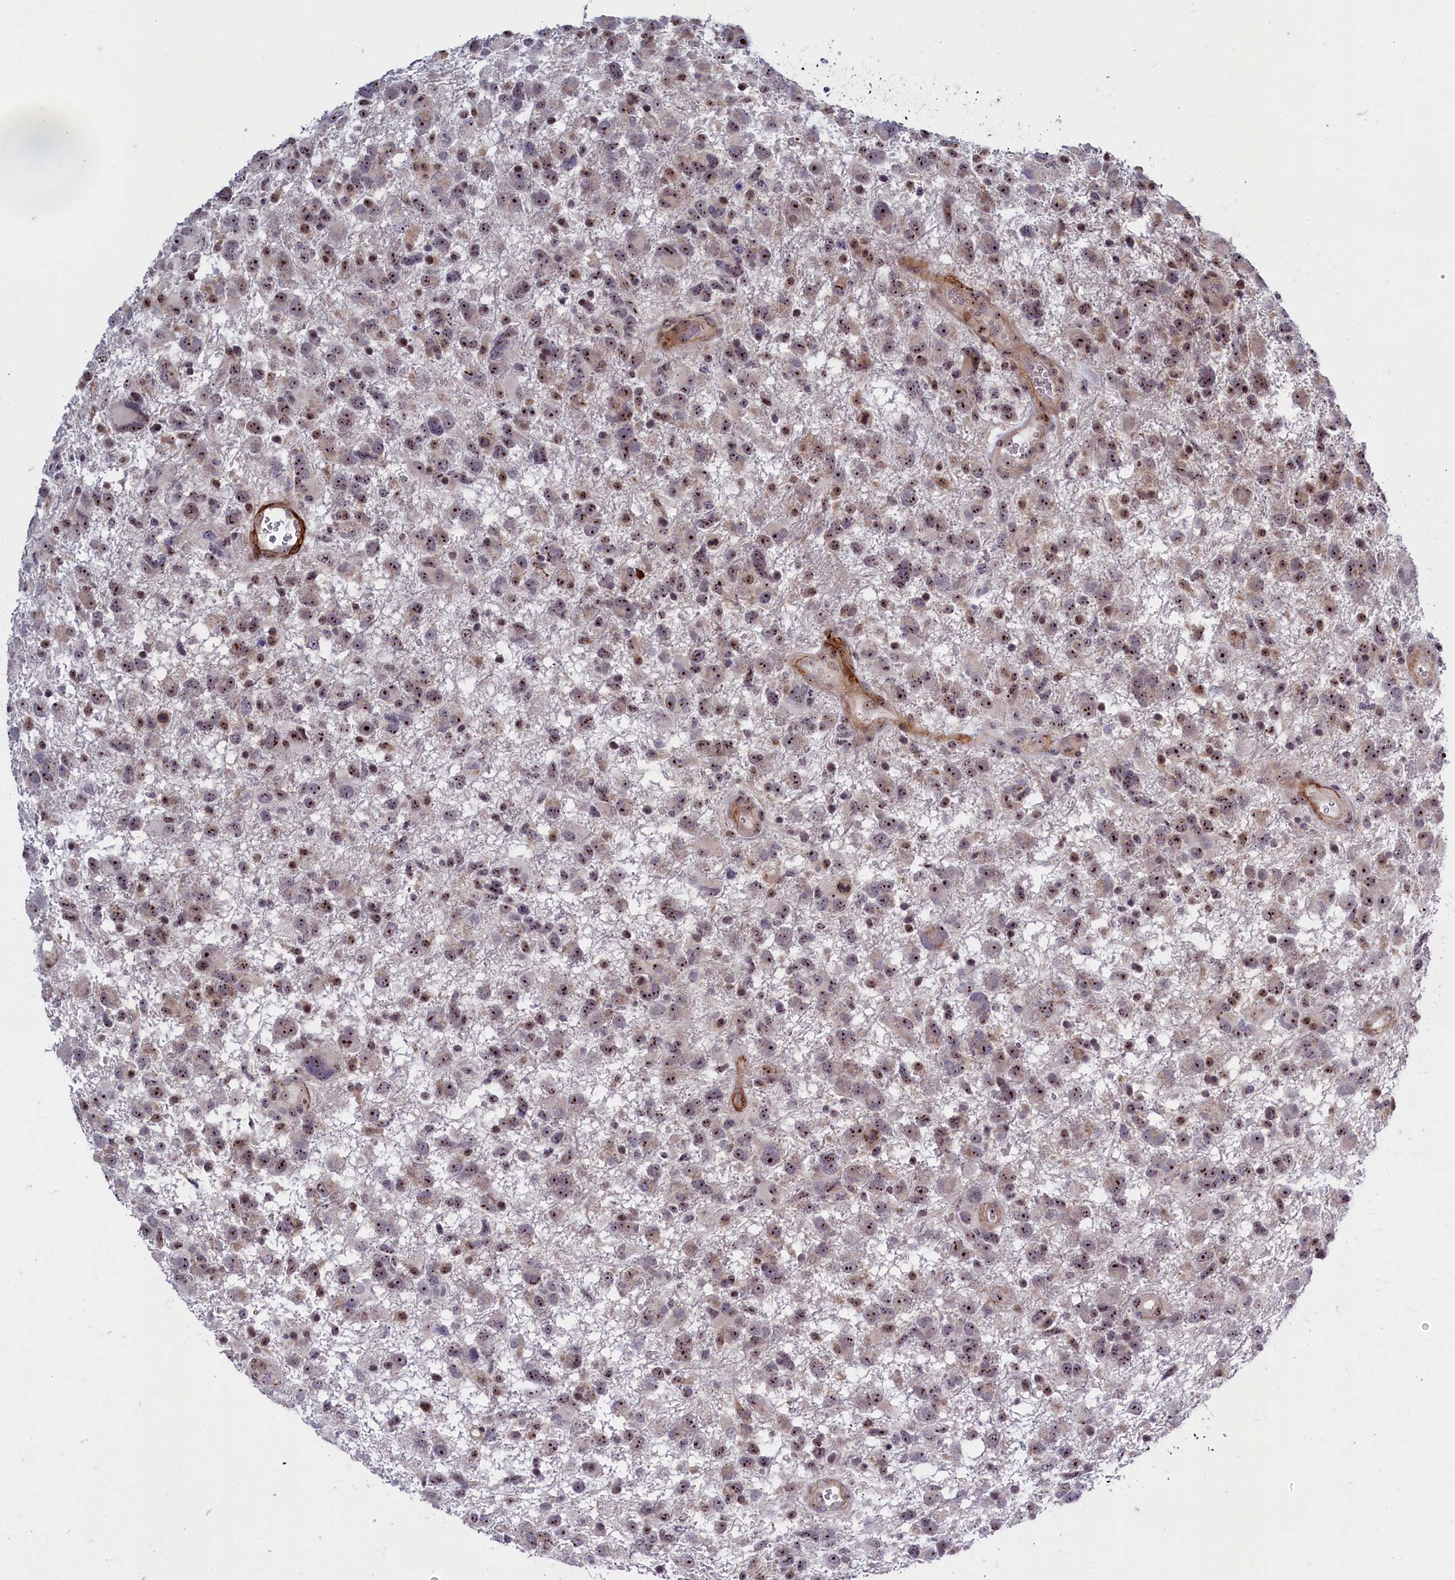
{"staining": {"intensity": "strong", "quantity": ">75%", "location": "nuclear"}, "tissue": "glioma", "cell_type": "Tumor cells", "image_type": "cancer", "snomed": [{"axis": "morphology", "description": "Glioma, malignant, High grade"}, {"axis": "topography", "description": "Brain"}], "caption": "Immunohistochemical staining of human high-grade glioma (malignant) shows strong nuclear protein expression in about >75% of tumor cells. Nuclei are stained in blue.", "gene": "PPAN", "patient": {"sex": "male", "age": 61}}